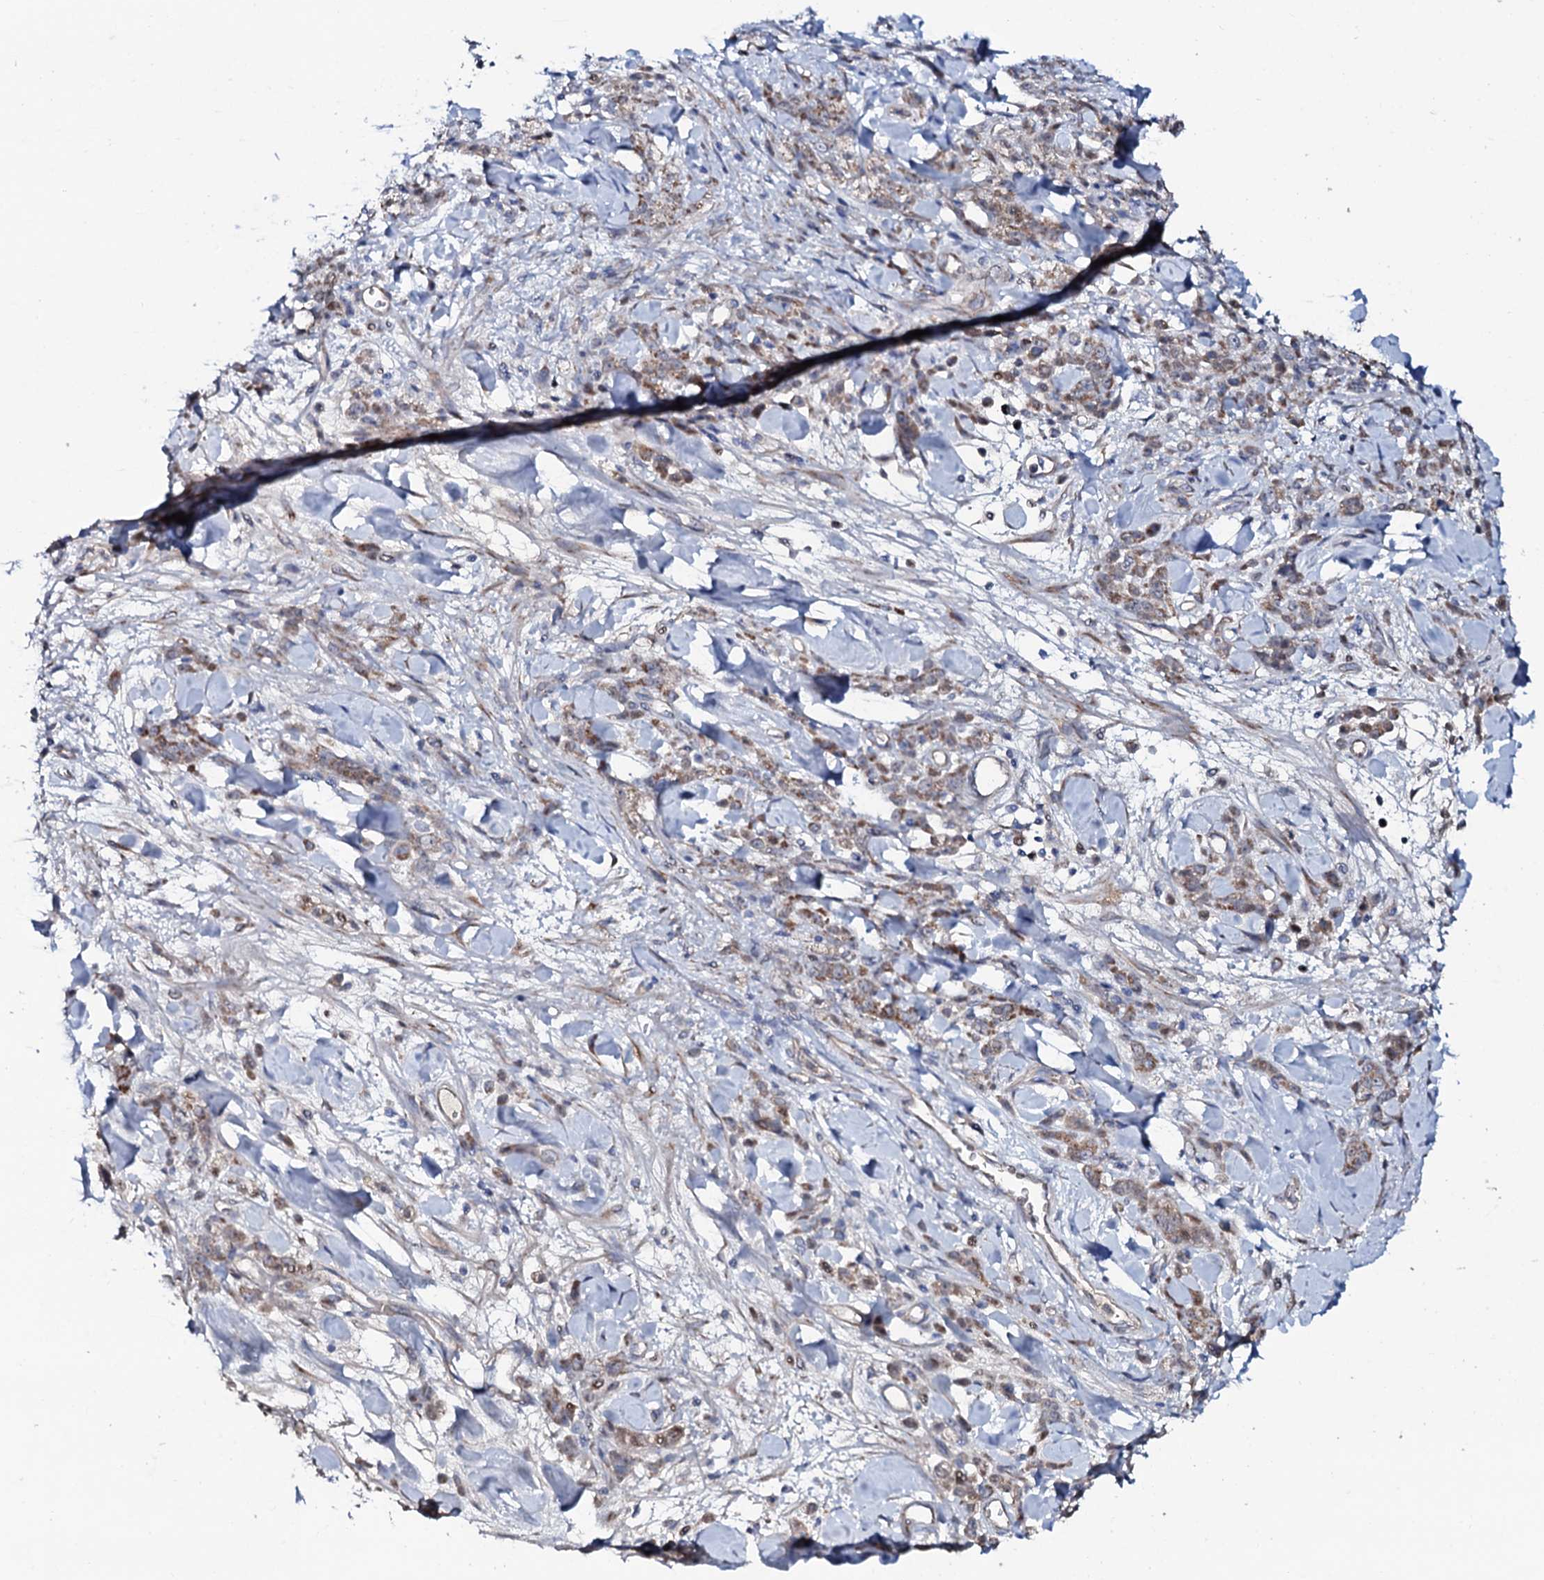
{"staining": {"intensity": "moderate", "quantity": ">75%", "location": "cytoplasmic/membranous"}, "tissue": "stomach cancer", "cell_type": "Tumor cells", "image_type": "cancer", "snomed": [{"axis": "morphology", "description": "Normal tissue, NOS"}, {"axis": "morphology", "description": "Adenocarcinoma, NOS"}, {"axis": "topography", "description": "Stomach"}], "caption": "The micrograph shows a brown stain indicating the presence of a protein in the cytoplasmic/membranous of tumor cells in adenocarcinoma (stomach).", "gene": "PPP1R3D", "patient": {"sex": "male", "age": 82}}